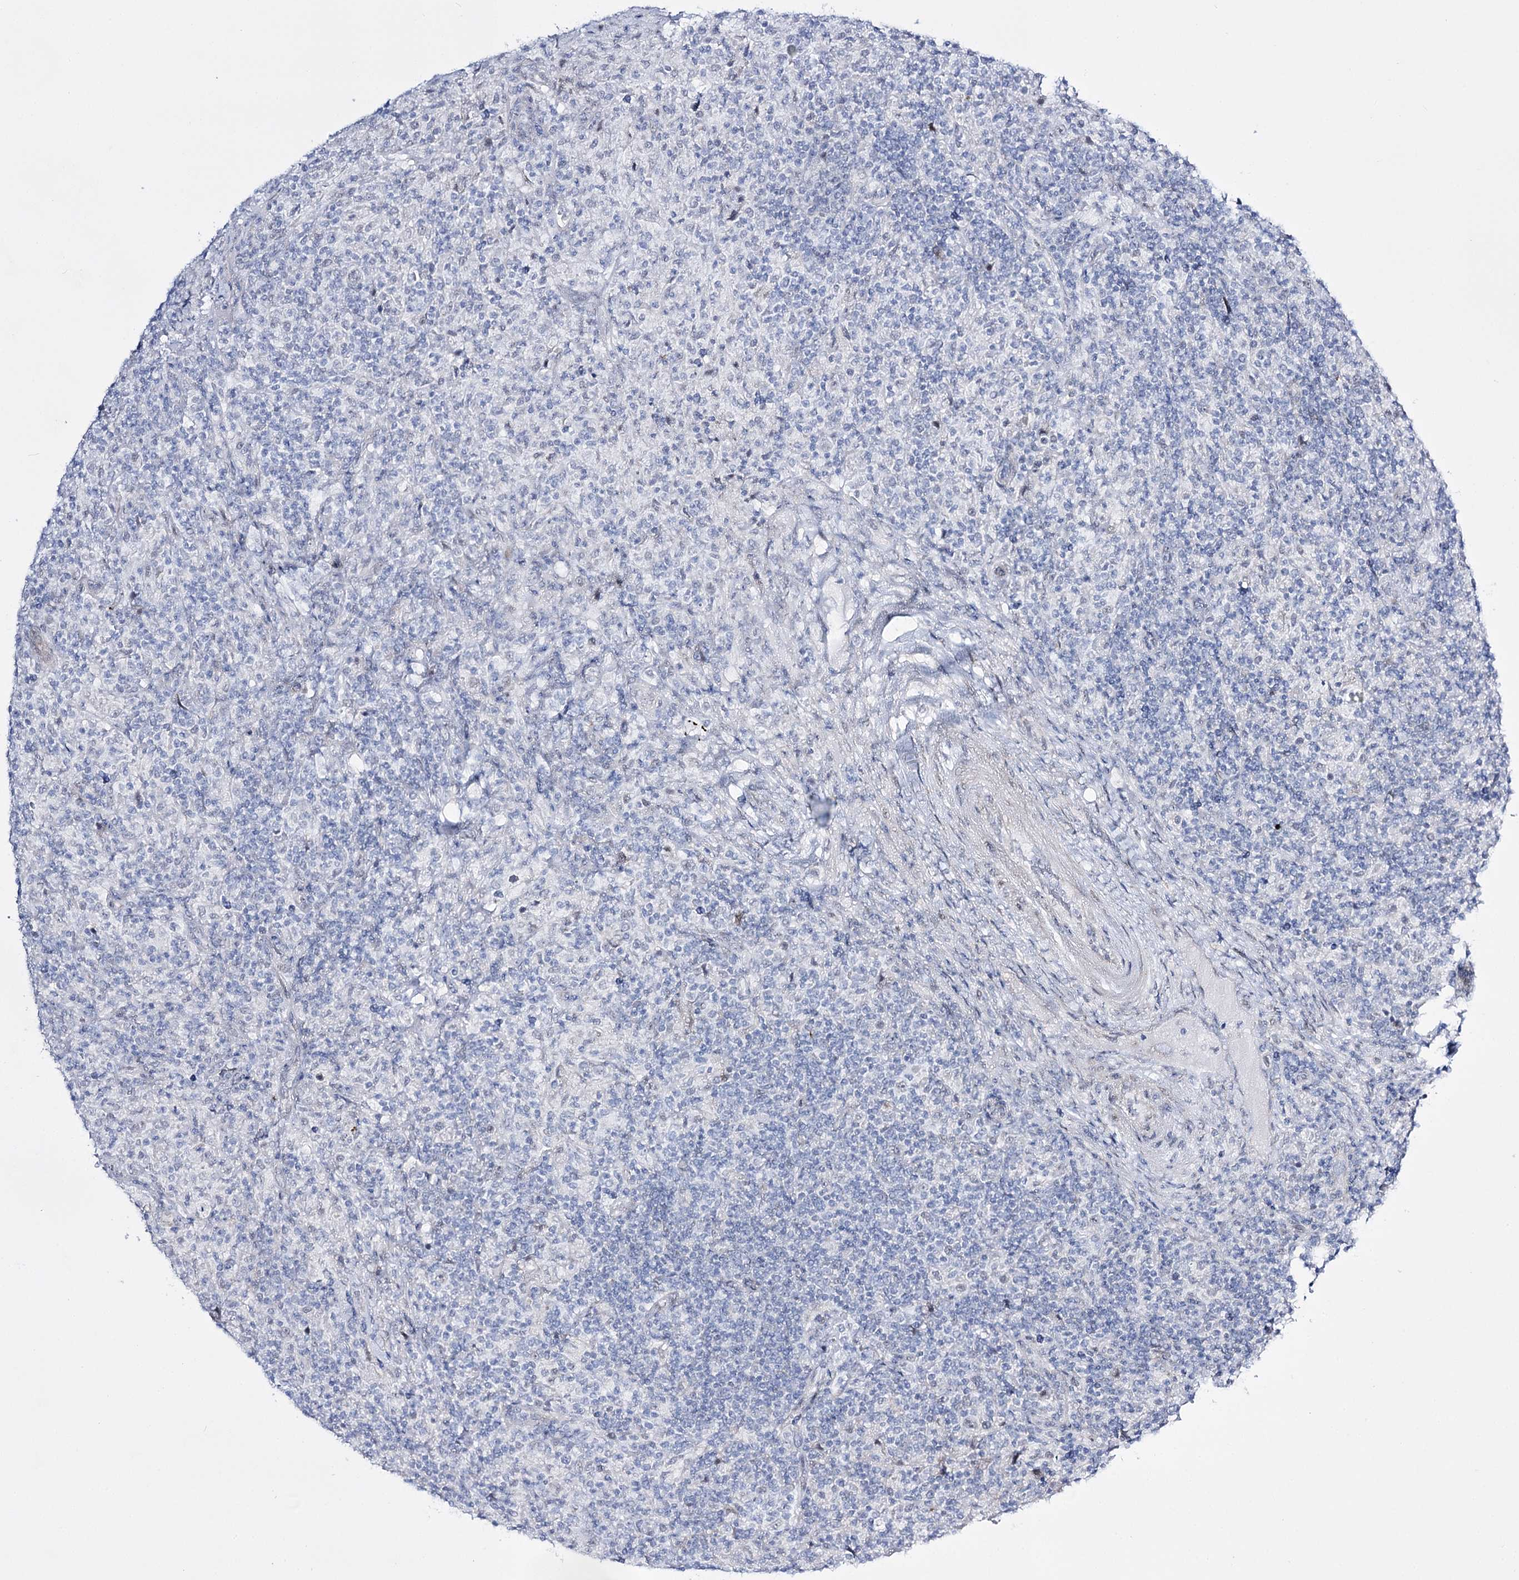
{"staining": {"intensity": "negative", "quantity": "none", "location": "none"}, "tissue": "lymphoma", "cell_type": "Tumor cells", "image_type": "cancer", "snomed": [{"axis": "morphology", "description": "Hodgkin's disease, NOS"}, {"axis": "topography", "description": "Lymph node"}], "caption": "A photomicrograph of human lymphoma is negative for staining in tumor cells.", "gene": "RBM15B", "patient": {"sex": "male", "age": 70}}